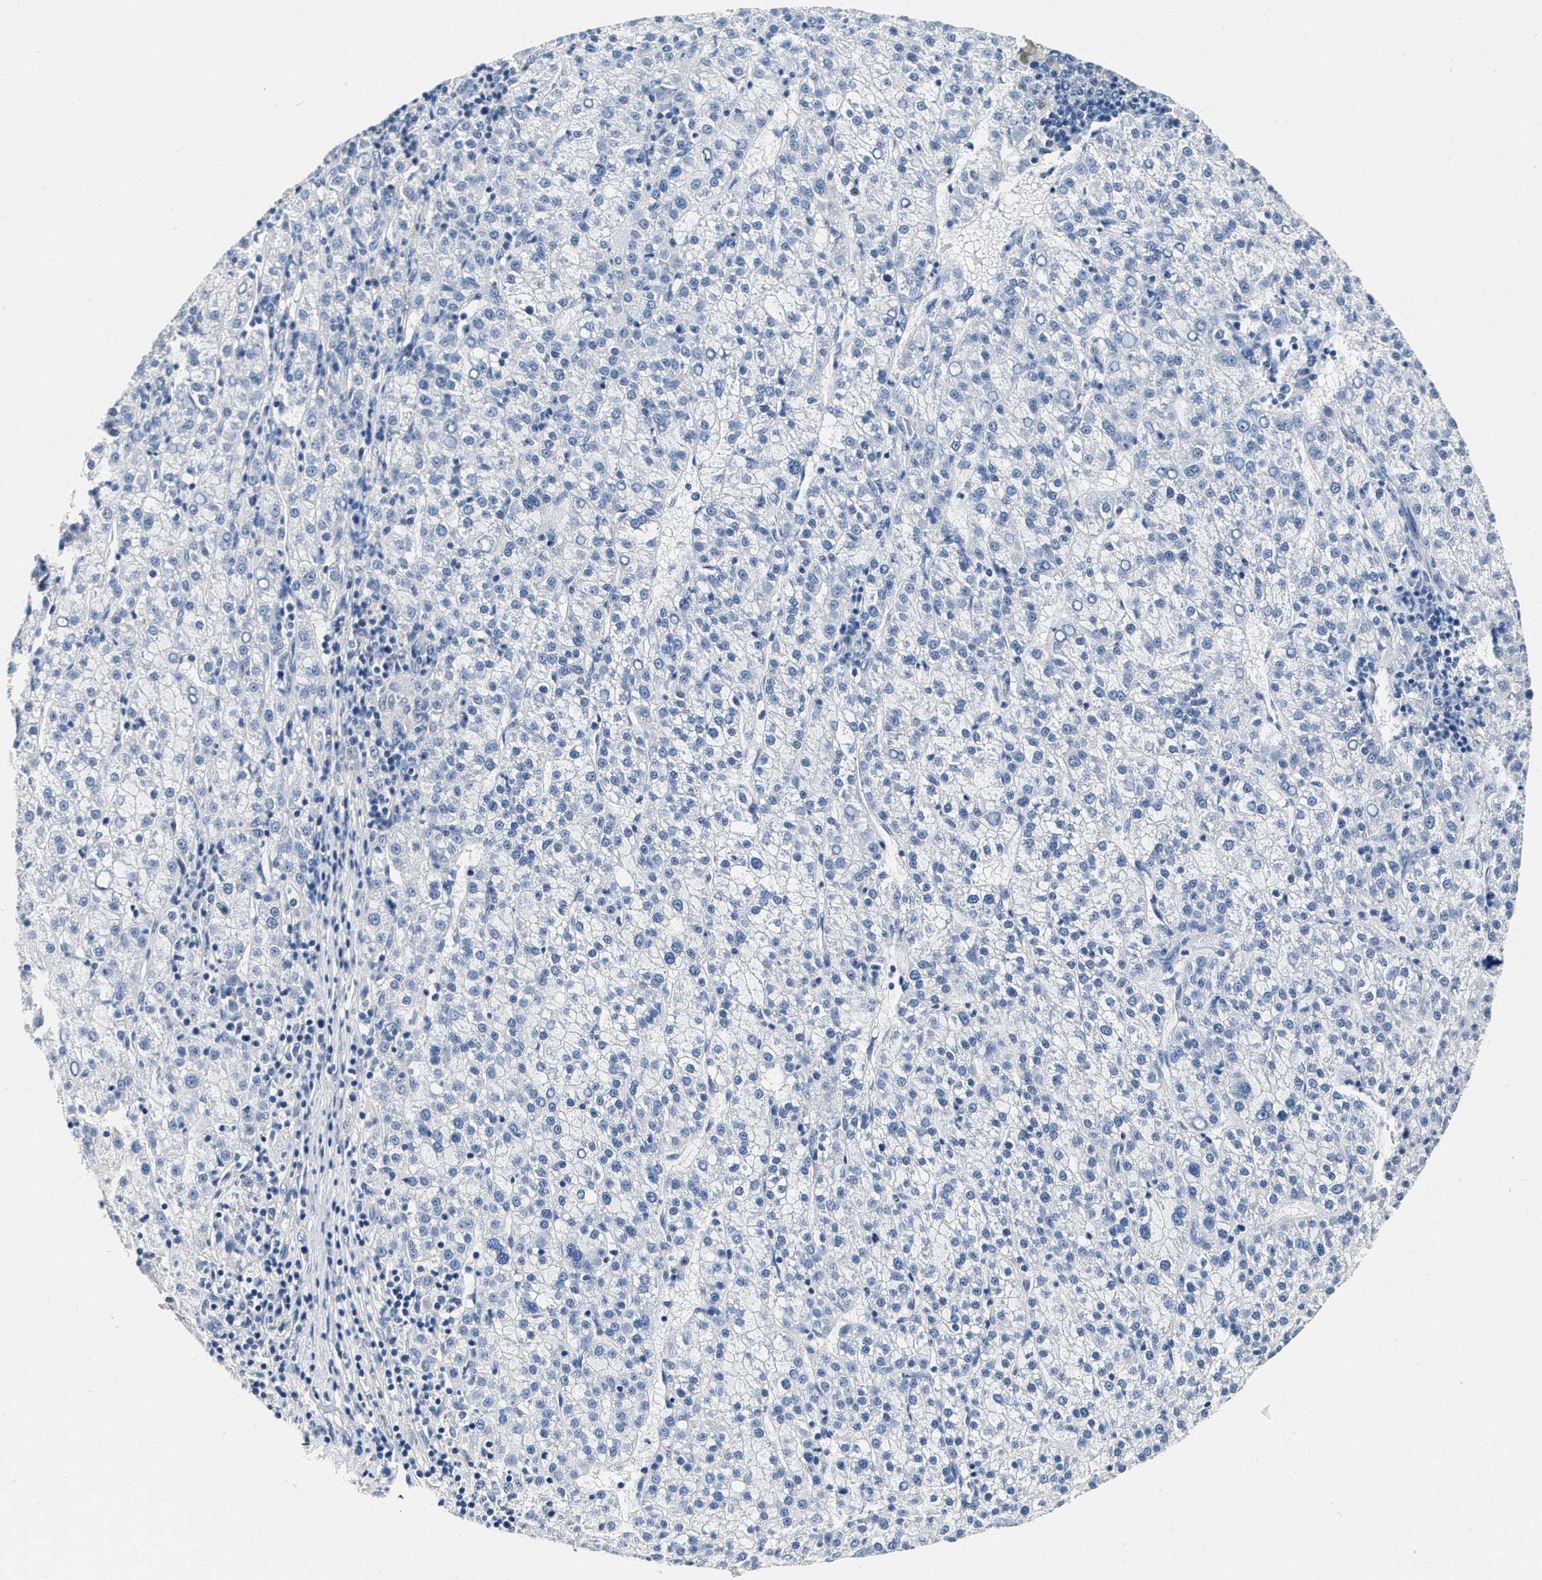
{"staining": {"intensity": "negative", "quantity": "none", "location": "none"}, "tissue": "liver cancer", "cell_type": "Tumor cells", "image_type": "cancer", "snomed": [{"axis": "morphology", "description": "Carcinoma, Hepatocellular, NOS"}, {"axis": "topography", "description": "Liver"}], "caption": "Human liver hepatocellular carcinoma stained for a protein using immunohistochemistry demonstrates no staining in tumor cells.", "gene": "EIF2AK2", "patient": {"sex": "female", "age": 58}}